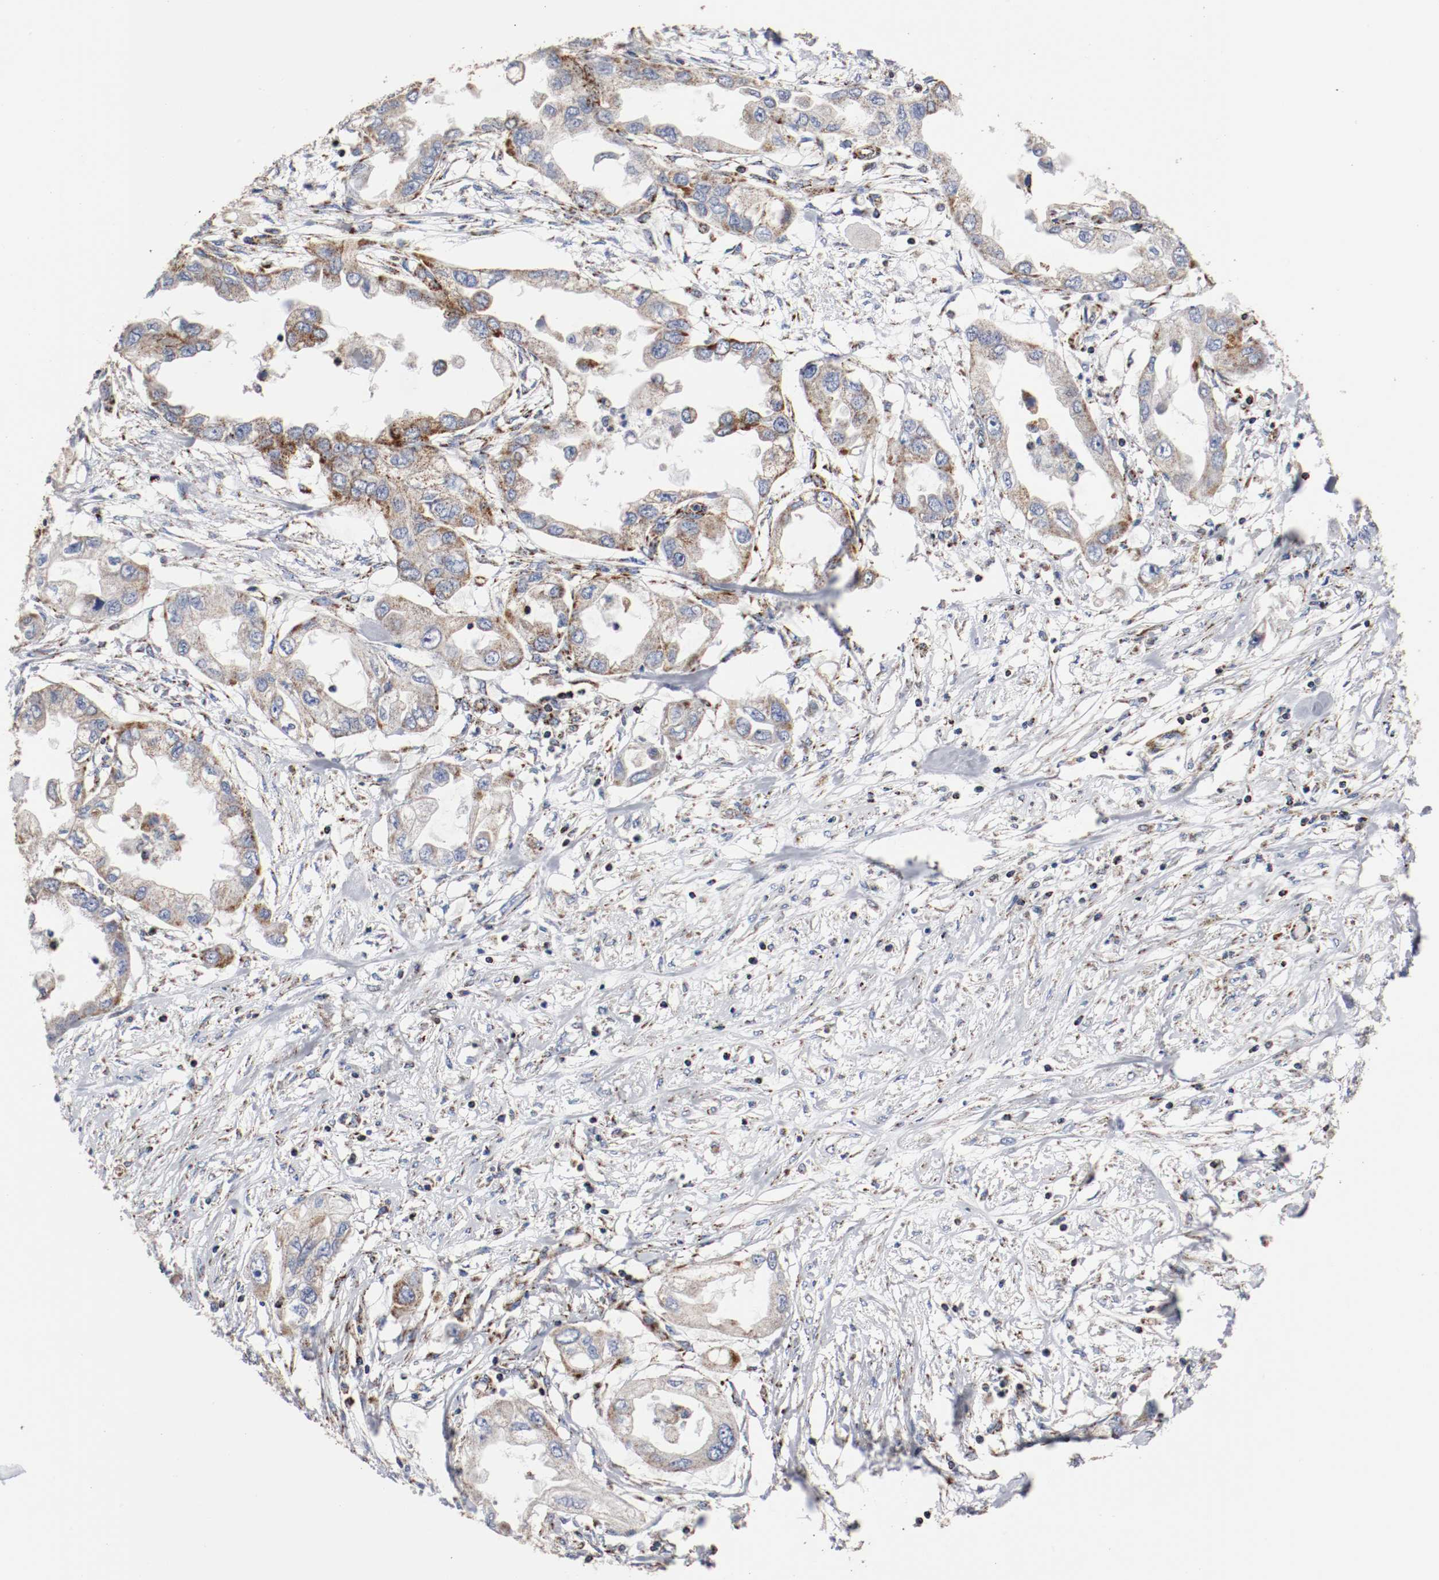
{"staining": {"intensity": "moderate", "quantity": "25%-75%", "location": "cytoplasmic/membranous"}, "tissue": "endometrial cancer", "cell_type": "Tumor cells", "image_type": "cancer", "snomed": [{"axis": "morphology", "description": "Adenocarcinoma, NOS"}, {"axis": "topography", "description": "Endometrium"}], "caption": "The photomicrograph shows staining of endometrial cancer, revealing moderate cytoplasmic/membranous protein expression (brown color) within tumor cells.", "gene": "TUBD1", "patient": {"sex": "female", "age": 67}}